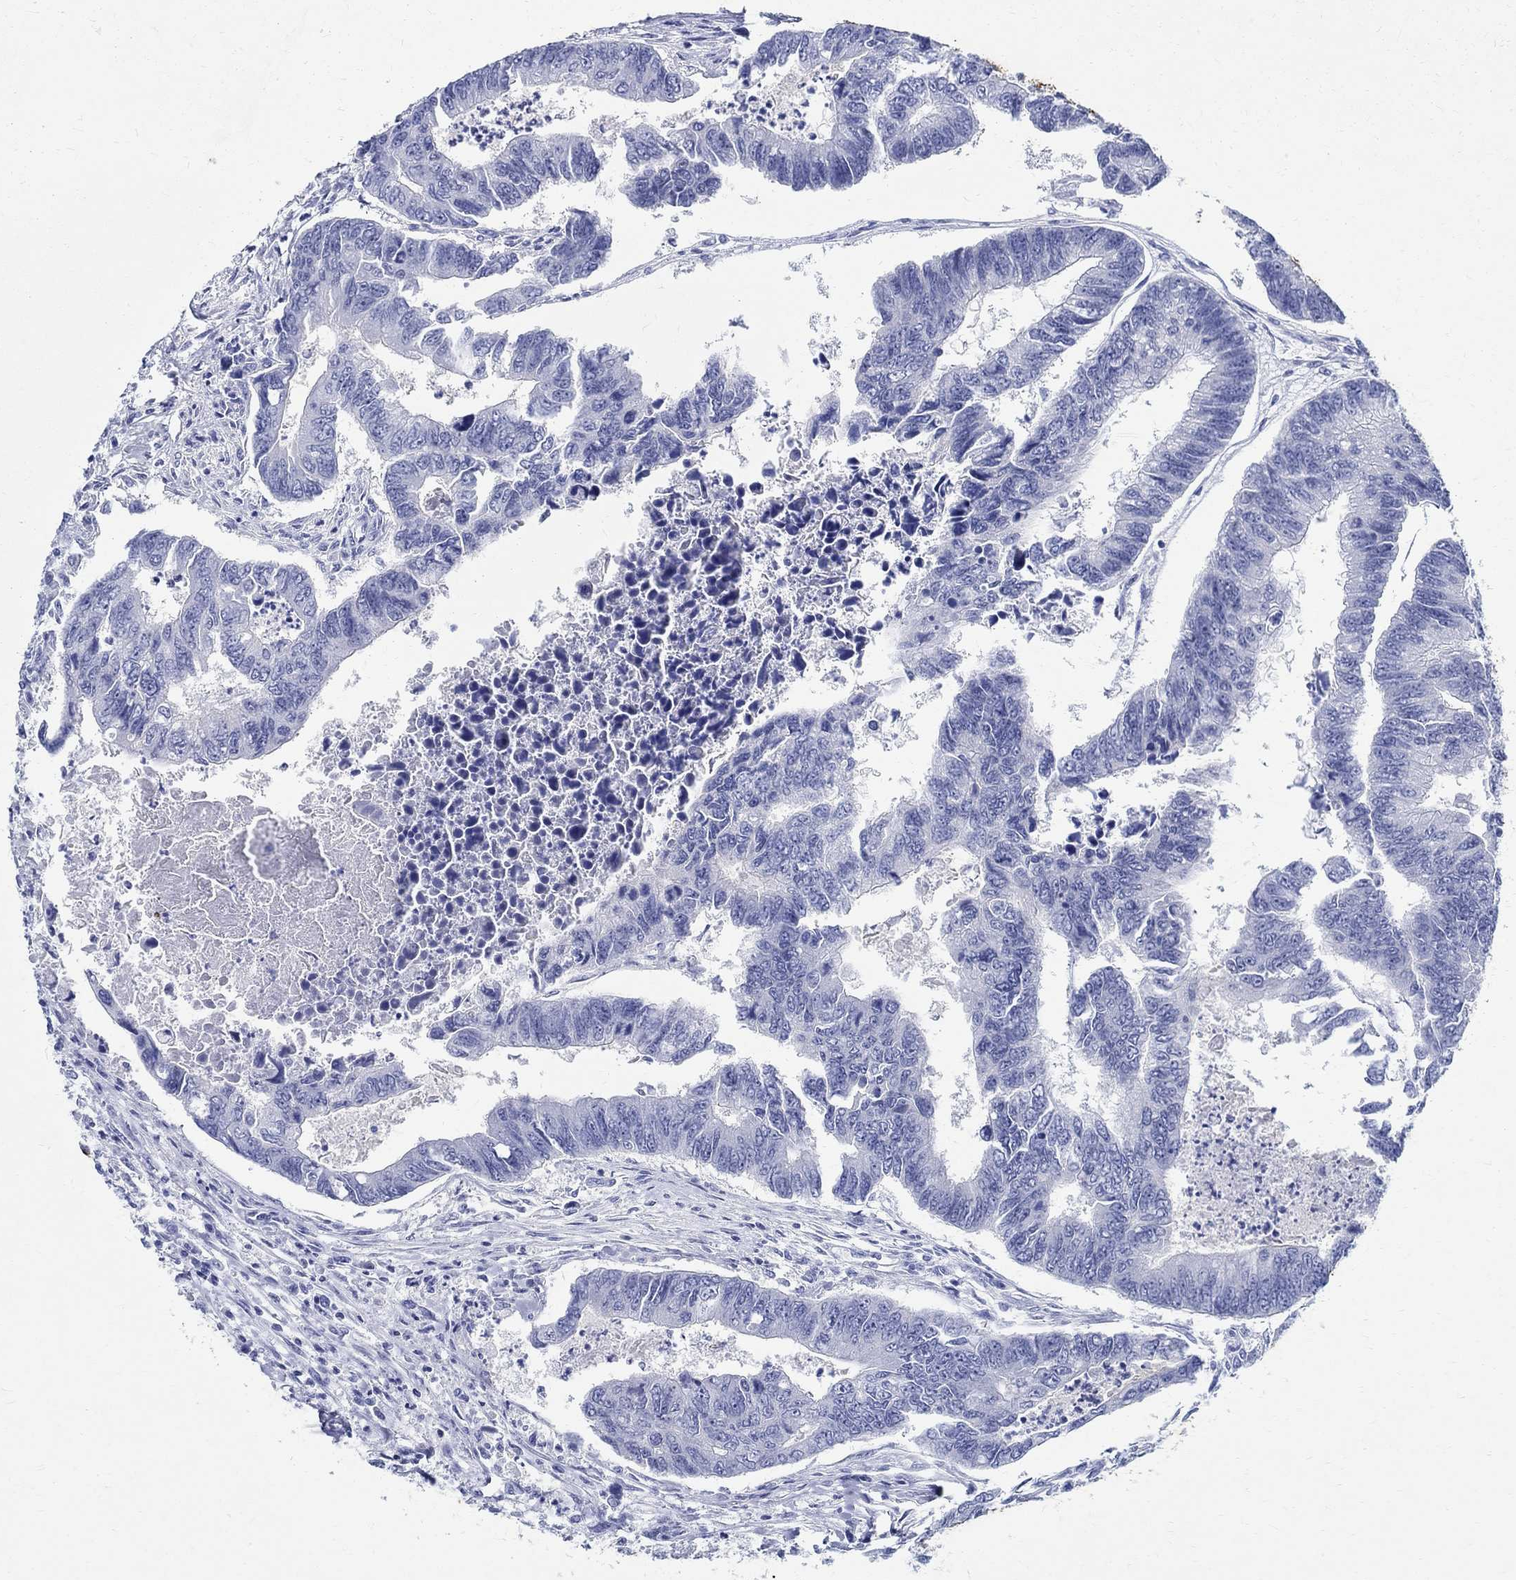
{"staining": {"intensity": "negative", "quantity": "none", "location": "none"}, "tissue": "colorectal cancer", "cell_type": "Tumor cells", "image_type": "cancer", "snomed": [{"axis": "morphology", "description": "Adenocarcinoma, NOS"}, {"axis": "topography", "description": "Colon"}], "caption": "Colorectal cancer (adenocarcinoma) was stained to show a protein in brown. There is no significant expression in tumor cells.", "gene": "BSPRY", "patient": {"sex": "female", "age": 65}}